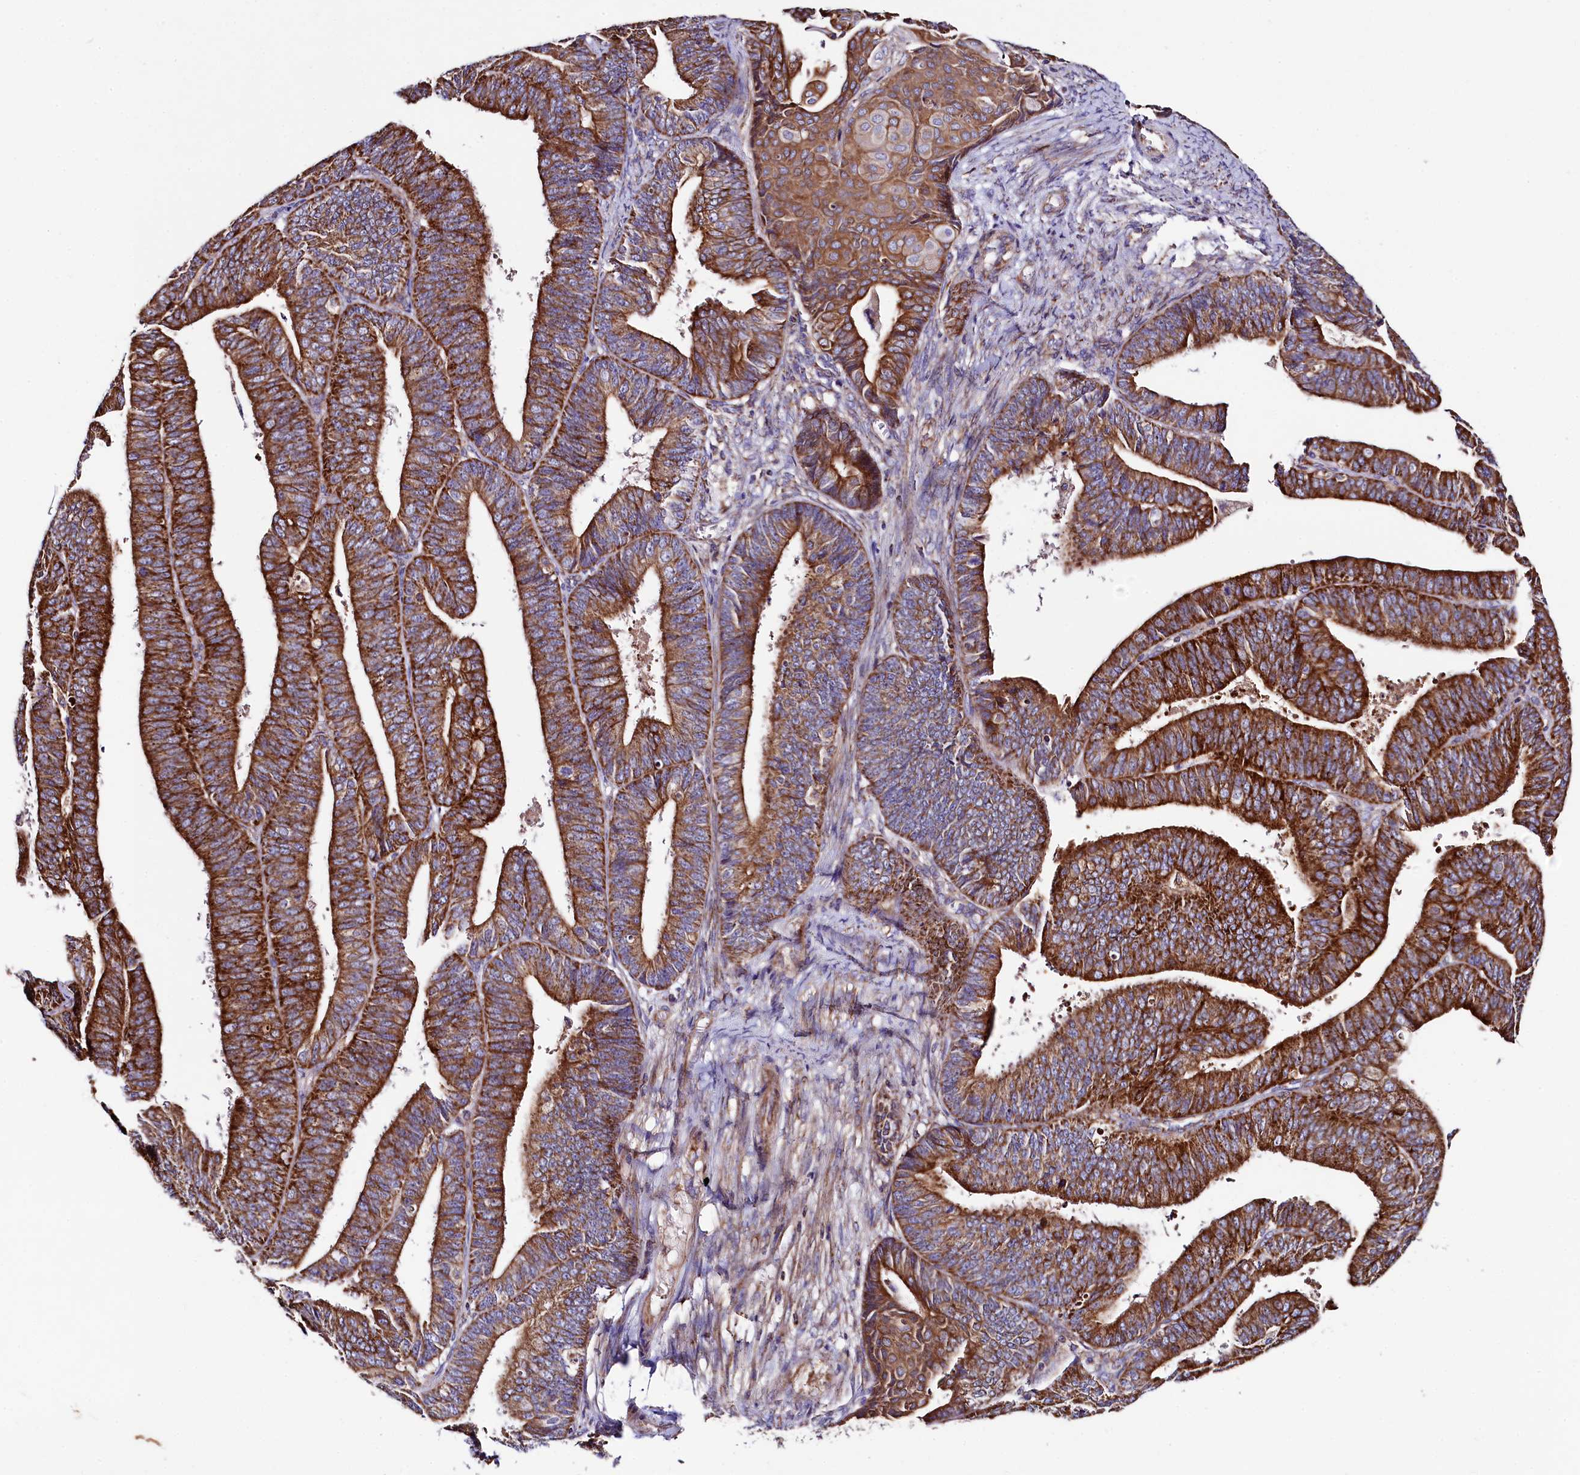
{"staining": {"intensity": "strong", "quantity": ">75%", "location": "cytoplasmic/membranous"}, "tissue": "endometrial cancer", "cell_type": "Tumor cells", "image_type": "cancer", "snomed": [{"axis": "morphology", "description": "Adenocarcinoma, NOS"}, {"axis": "topography", "description": "Endometrium"}], "caption": "A brown stain shows strong cytoplasmic/membranous positivity of a protein in endometrial adenocarcinoma tumor cells.", "gene": "CLYBL", "patient": {"sex": "female", "age": 73}}